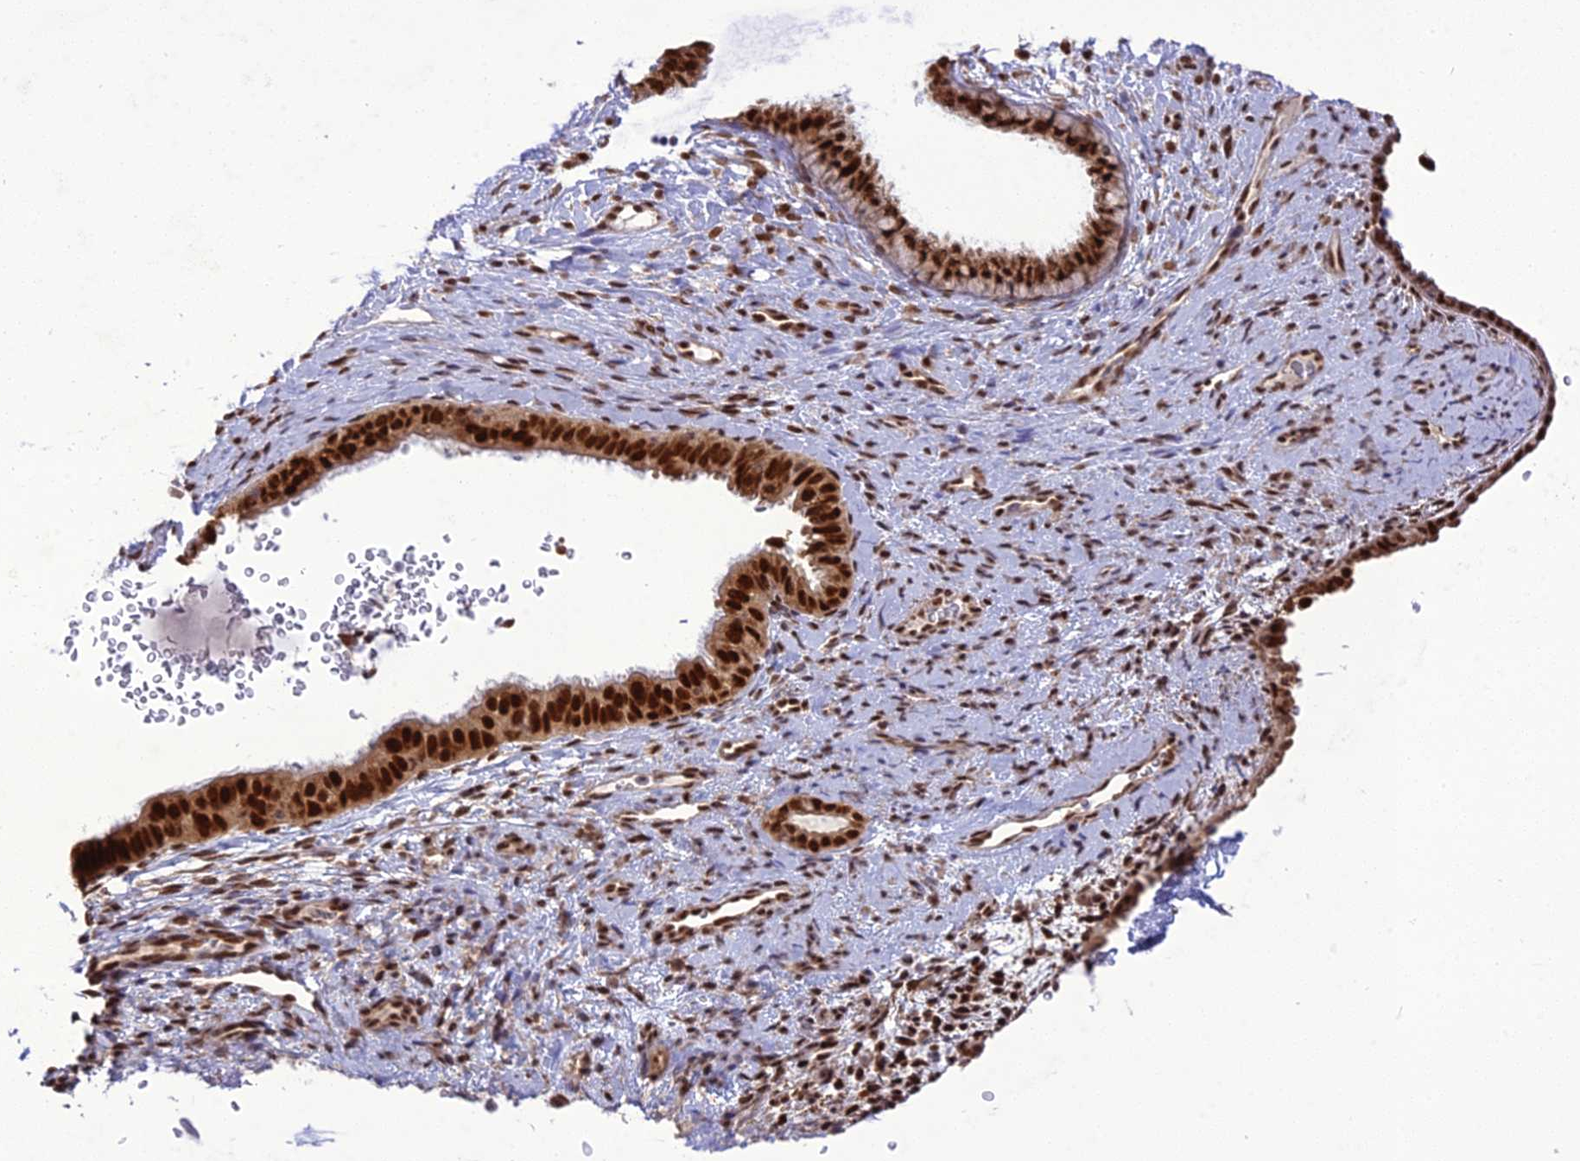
{"staining": {"intensity": "strong", "quantity": "25%-75%", "location": "nuclear"}, "tissue": "endometrium", "cell_type": "Cells in endometrial stroma", "image_type": "normal", "snomed": [{"axis": "morphology", "description": "Normal tissue, NOS"}, {"axis": "topography", "description": "Endometrium"}], "caption": "This is a histology image of IHC staining of benign endometrium, which shows strong staining in the nuclear of cells in endometrial stroma.", "gene": "DDX1", "patient": {"sex": "female", "age": 65}}